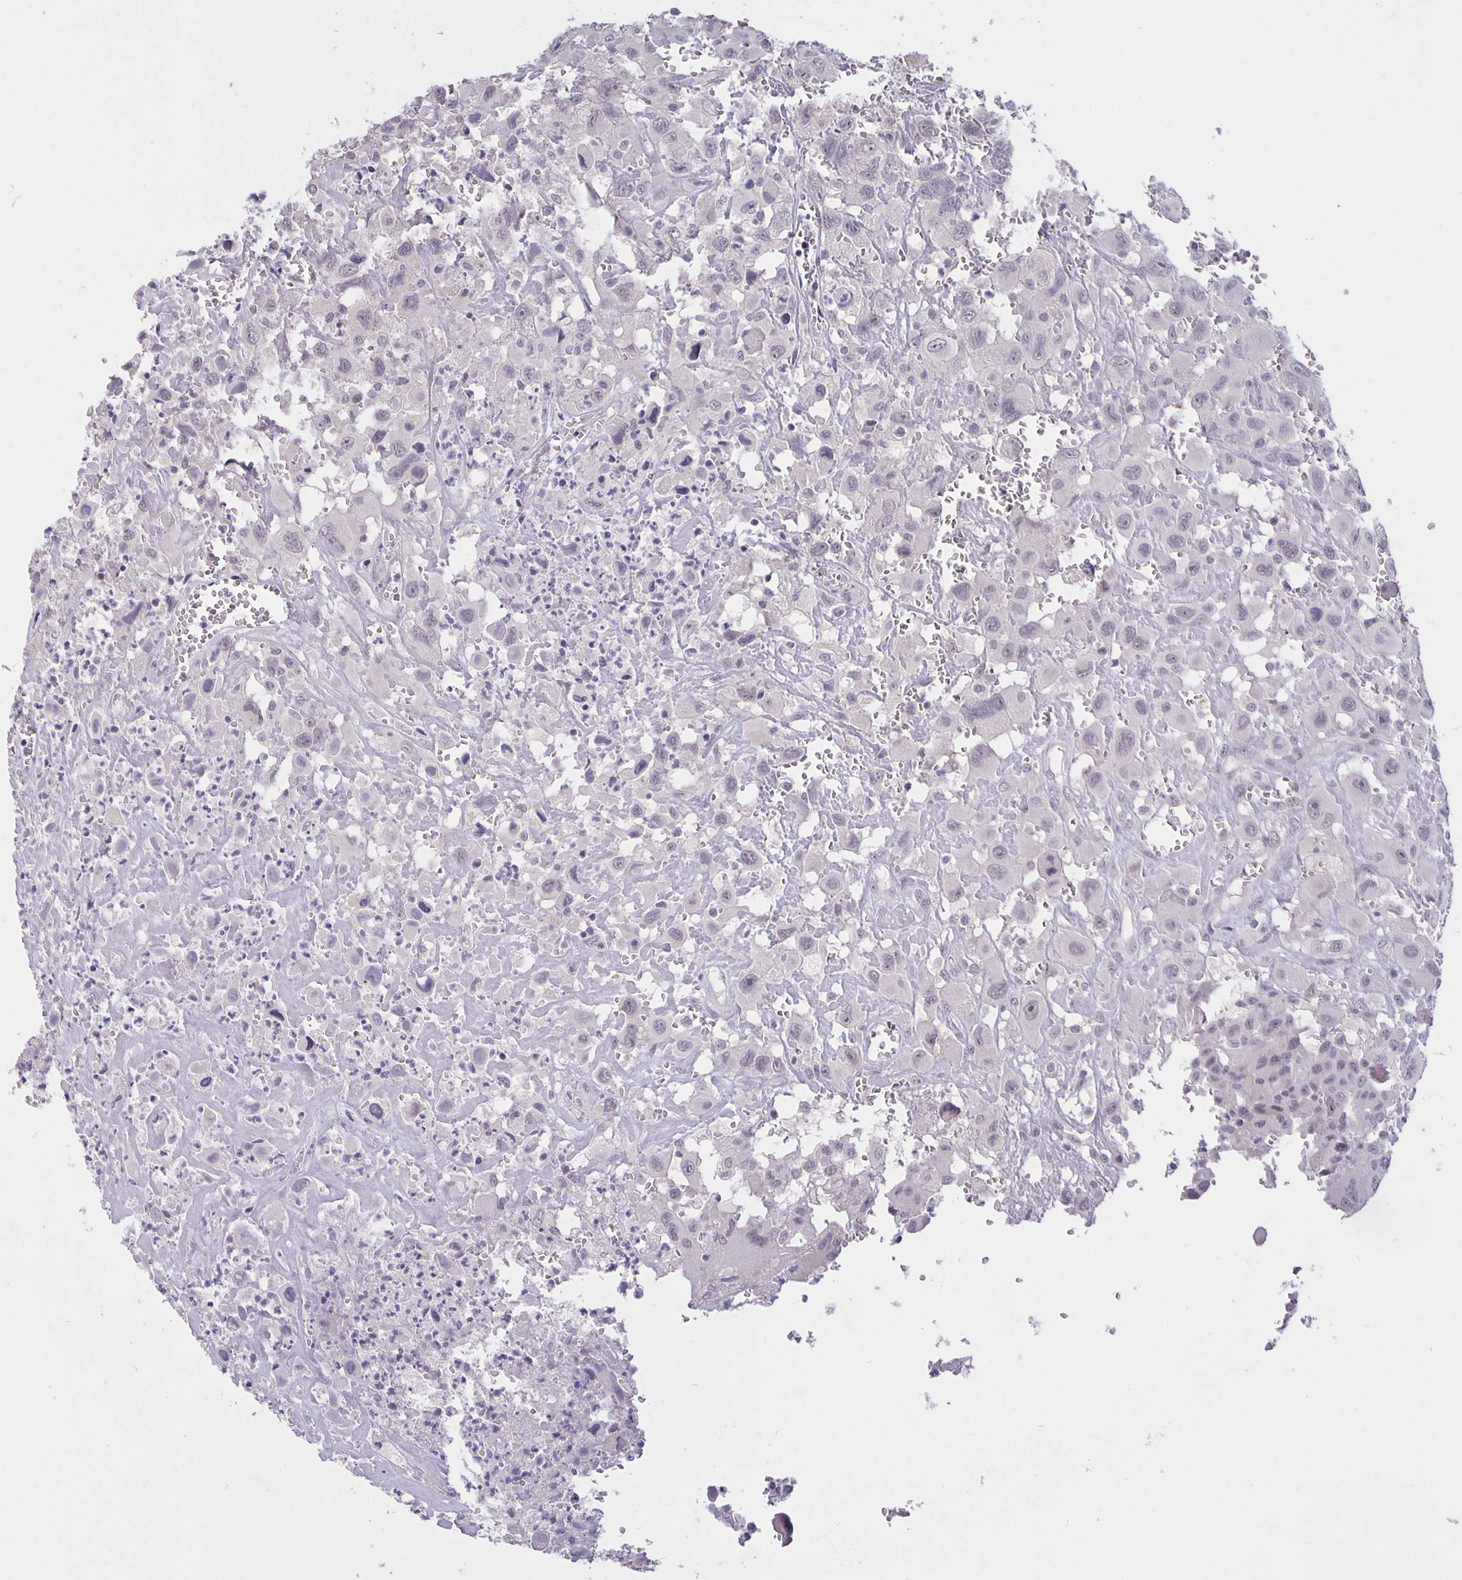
{"staining": {"intensity": "negative", "quantity": "none", "location": "none"}, "tissue": "head and neck cancer", "cell_type": "Tumor cells", "image_type": "cancer", "snomed": [{"axis": "morphology", "description": "Squamous cell carcinoma, NOS"}, {"axis": "morphology", "description": "Squamous cell carcinoma, metastatic, NOS"}, {"axis": "topography", "description": "Oral tissue"}, {"axis": "topography", "description": "Head-Neck"}], "caption": "This is an immunohistochemistry micrograph of head and neck cancer. There is no expression in tumor cells.", "gene": "ARVCF", "patient": {"sex": "female", "age": 85}}